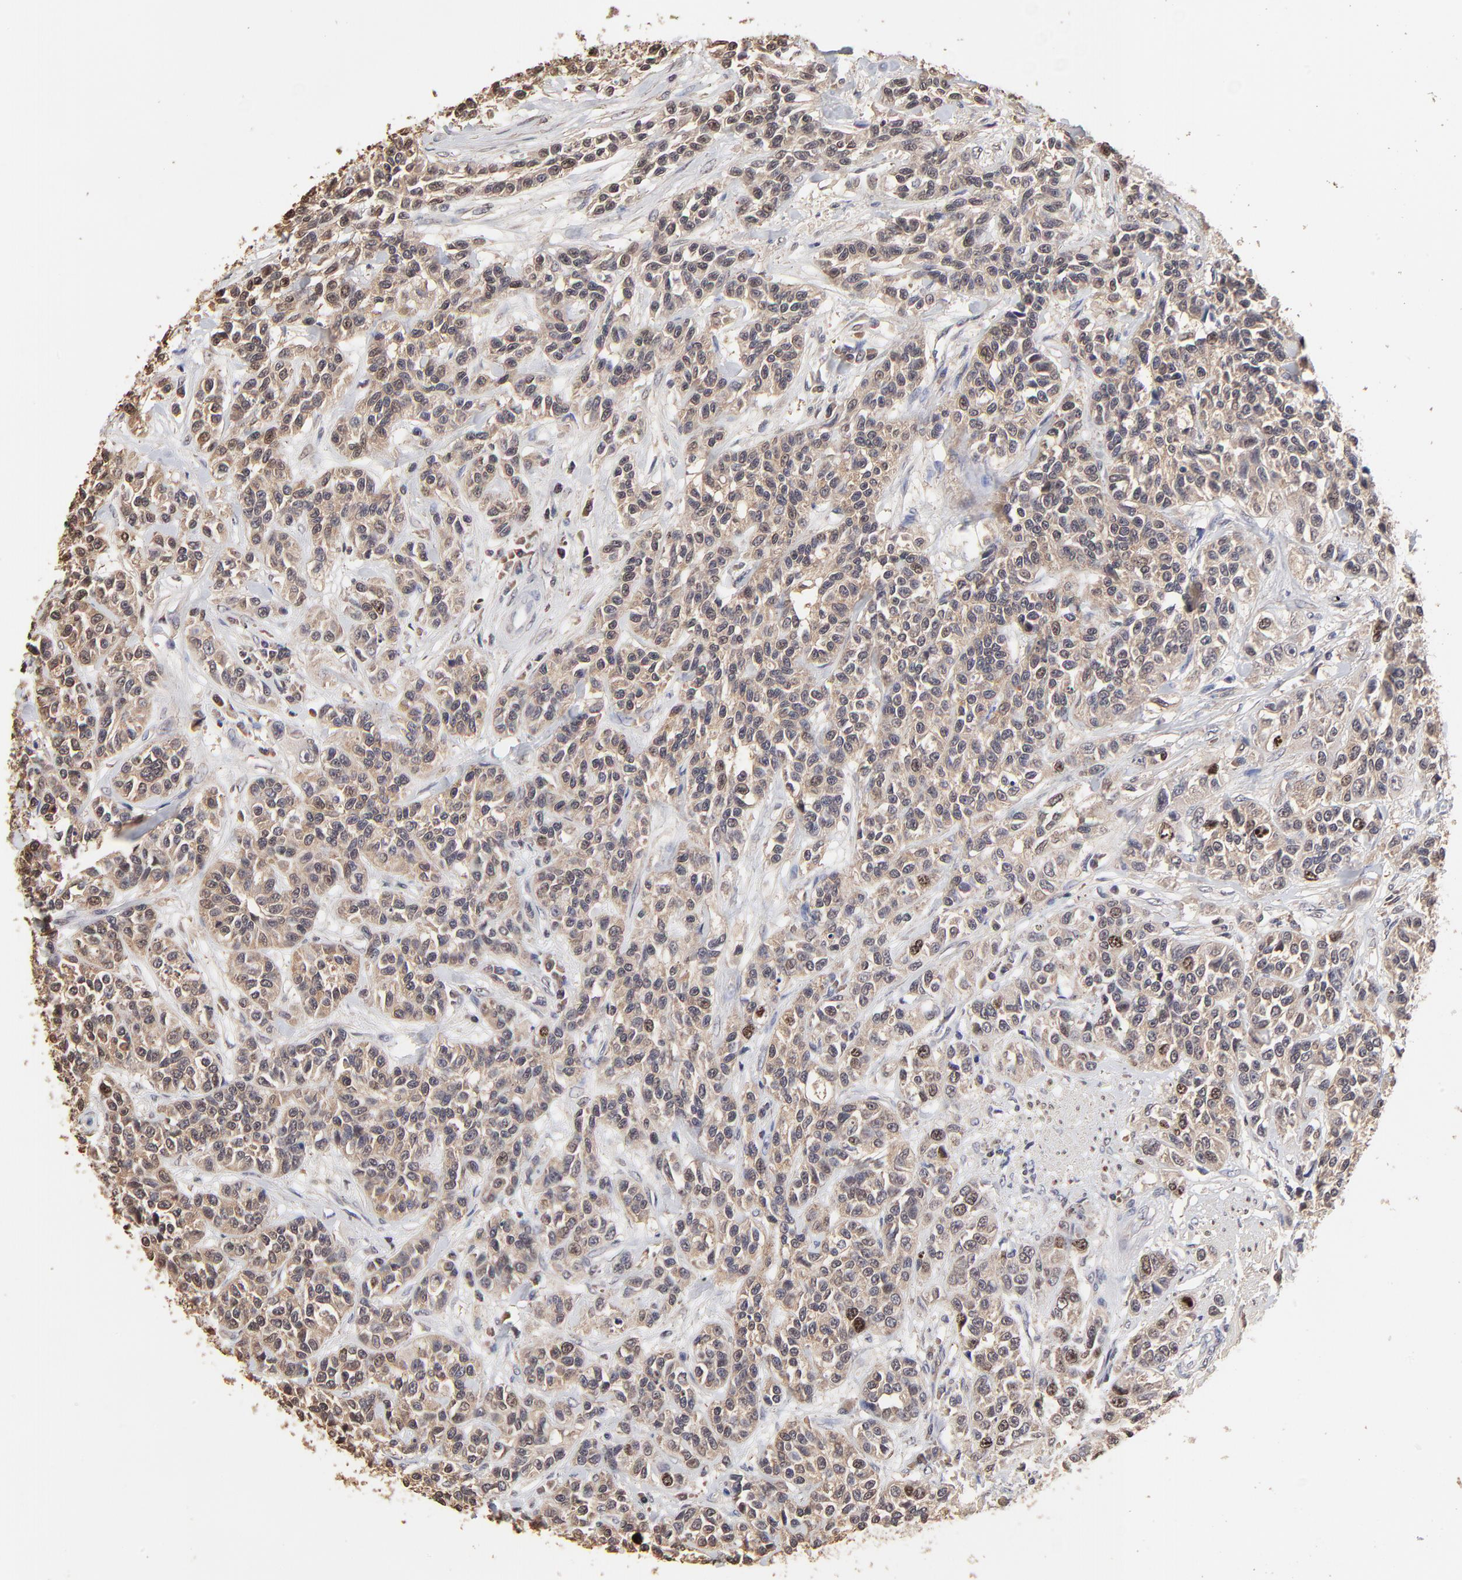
{"staining": {"intensity": "moderate", "quantity": "25%-75%", "location": "nuclear"}, "tissue": "urothelial cancer", "cell_type": "Tumor cells", "image_type": "cancer", "snomed": [{"axis": "morphology", "description": "Urothelial carcinoma, High grade"}, {"axis": "topography", "description": "Urinary bladder"}], "caption": "IHC of human urothelial carcinoma (high-grade) exhibits medium levels of moderate nuclear expression in about 25%-75% of tumor cells.", "gene": "BIRC5", "patient": {"sex": "female", "age": 81}}